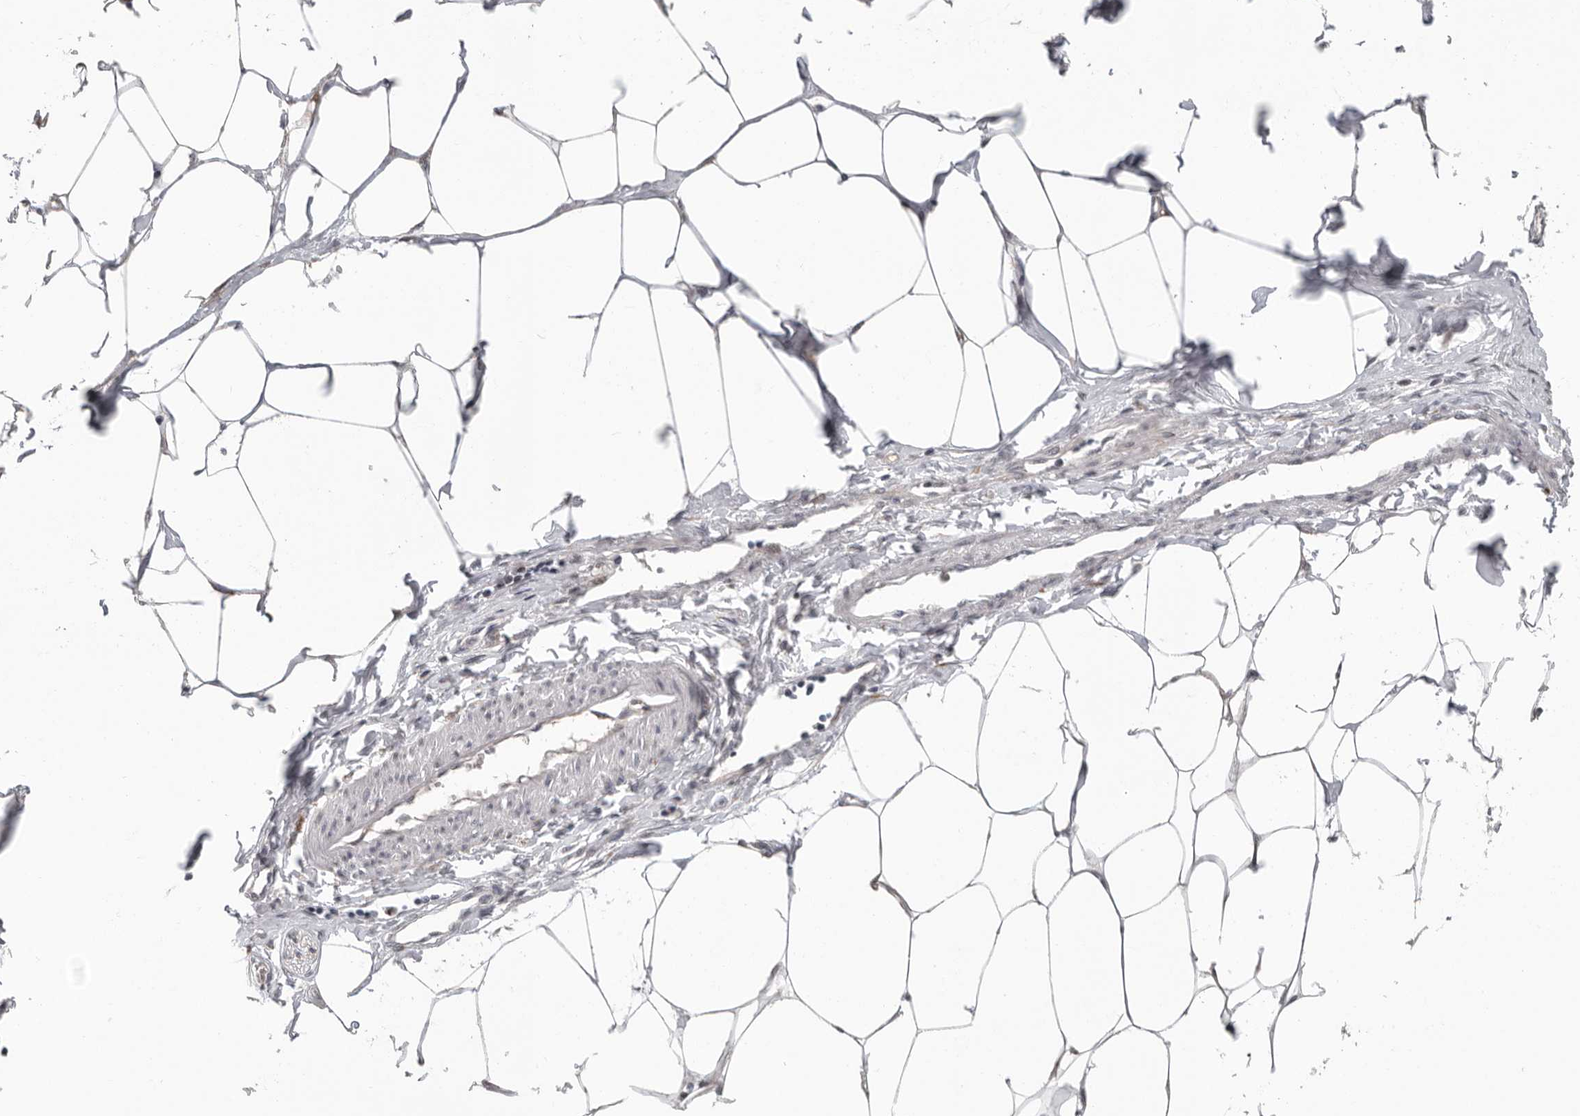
{"staining": {"intensity": "weak", "quantity": "<25%", "location": "cytoplasmic/membranous"}, "tissue": "adipose tissue", "cell_type": "Adipocytes", "image_type": "normal", "snomed": [{"axis": "morphology", "description": "Normal tissue, NOS"}, {"axis": "morphology", "description": "Adenocarcinoma, NOS"}, {"axis": "topography", "description": "Colon"}, {"axis": "topography", "description": "Peripheral nerve tissue"}], "caption": "Micrograph shows no protein expression in adipocytes of normal adipose tissue.", "gene": "RALGPS2", "patient": {"sex": "male", "age": 14}}